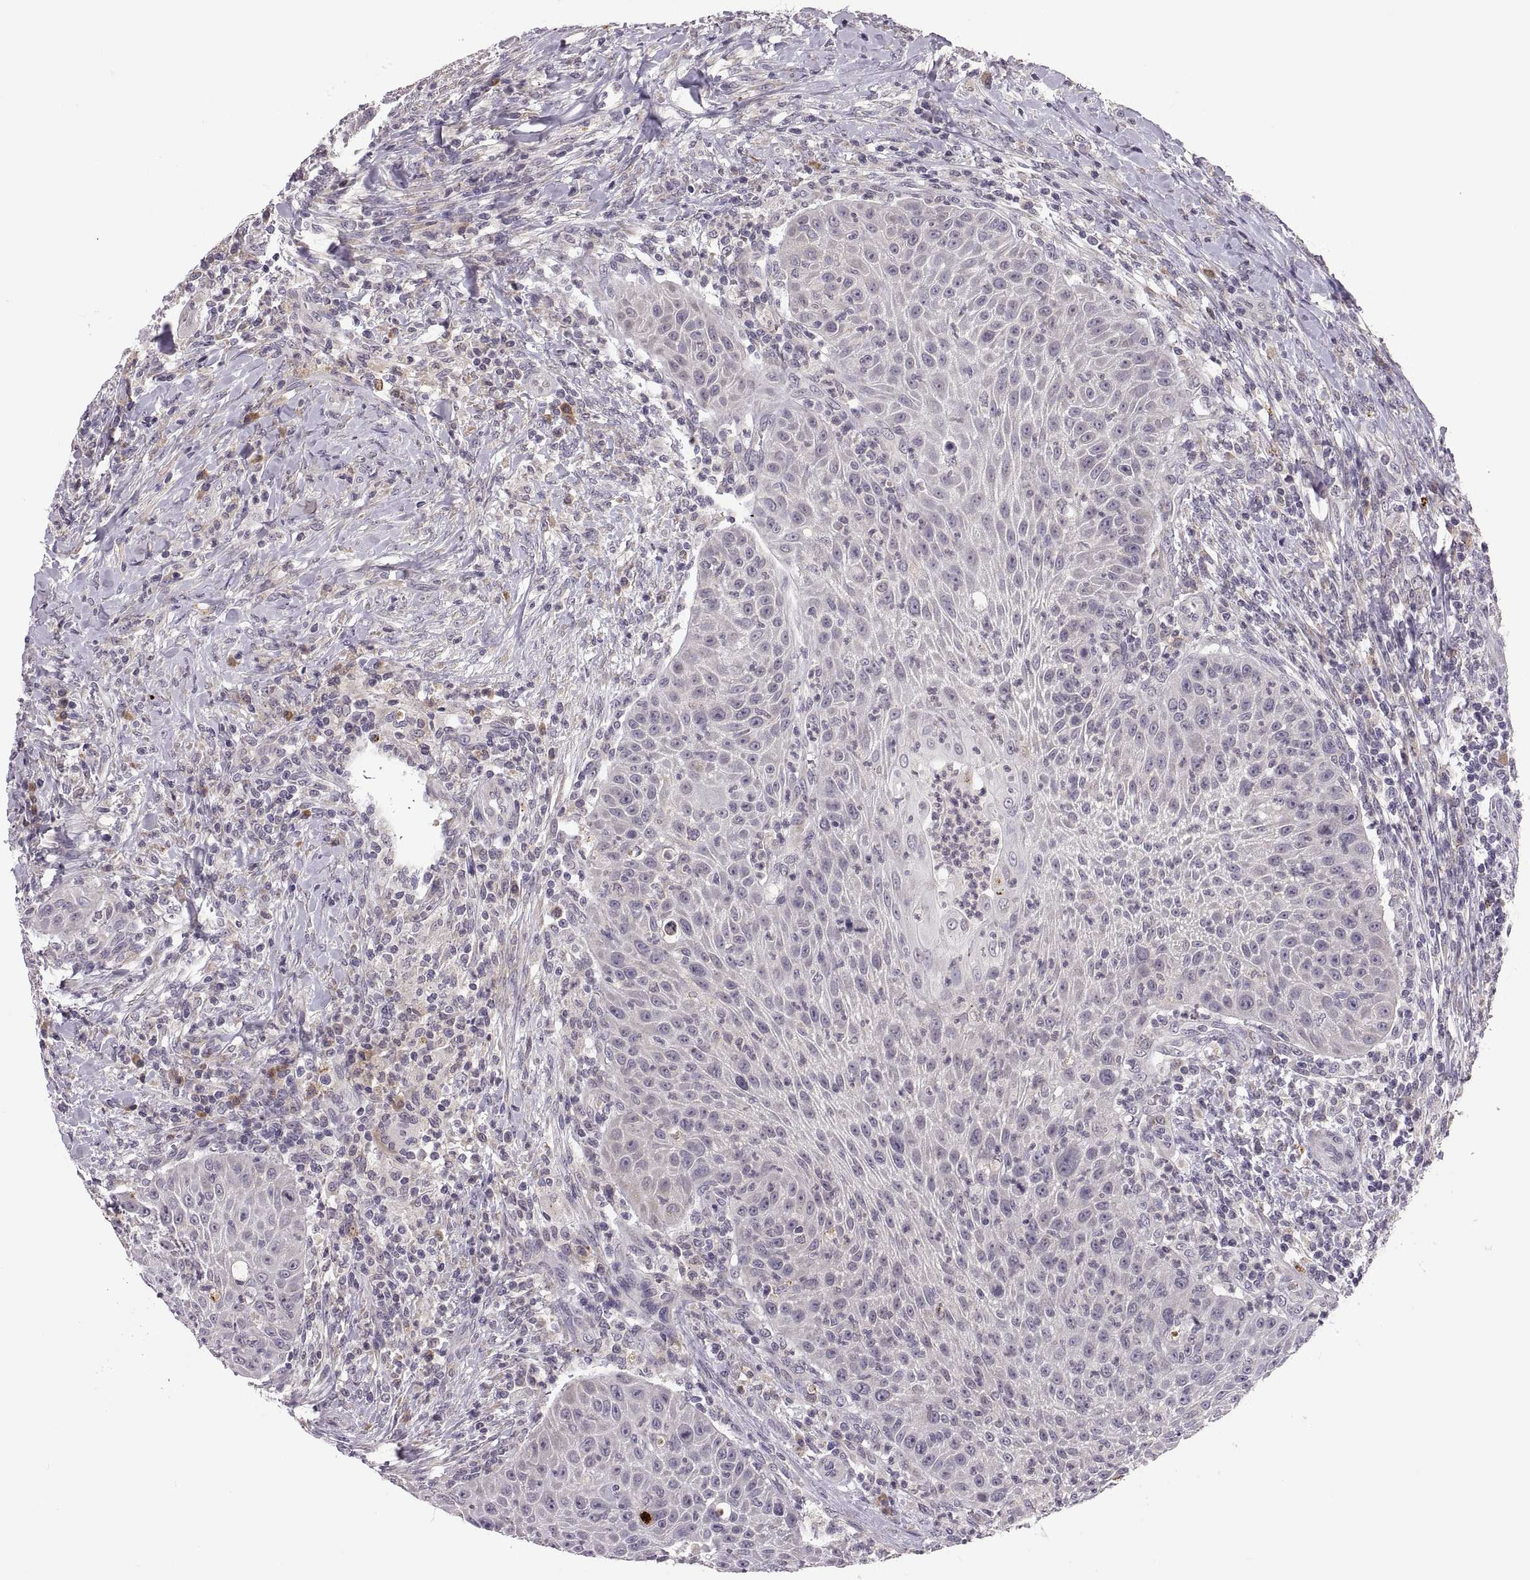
{"staining": {"intensity": "negative", "quantity": "none", "location": "none"}, "tissue": "head and neck cancer", "cell_type": "Tumor cells", "image_type": "cancer", "snomed": [{"axis": "morphology", "description": "Squamous cell carcinoma, NOS"}, {"axis": "topography", "description": "Head-Neck"}], "caption": "A high-resolution image shows immunohistochemistry staining of squamous cell carcinoma (head and neck), which demonstrates no significant expression in tumor cells.", "gene": "ADH6", "patient": {"sex": "male", "age": 69}}